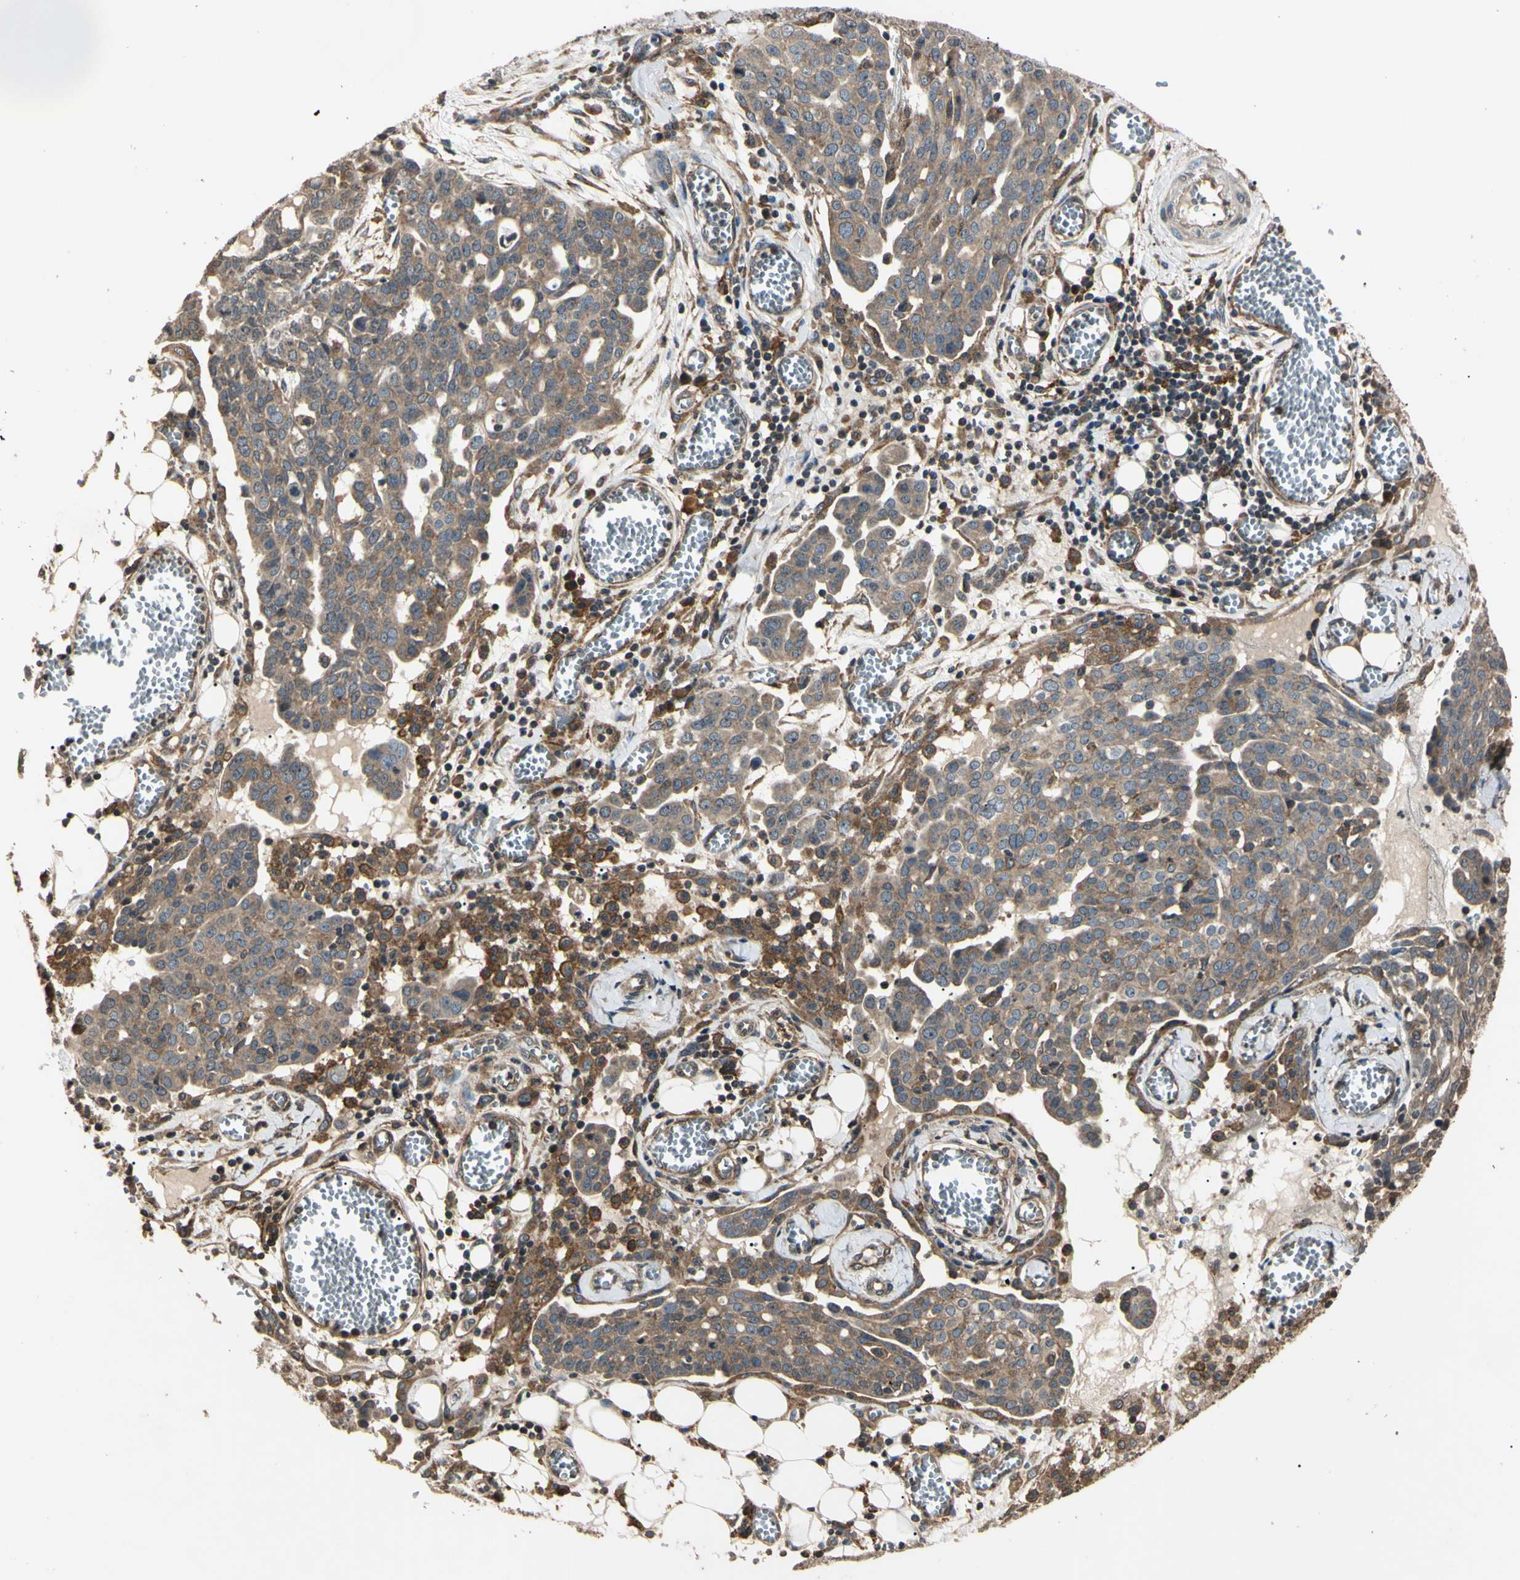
{"staining": {"intensity": "weak", "quantity": ">75%", "location": "cytoplasmic/membranous"}, "tissue": "ovarian cancer", "cell_type": "Tumor cells", "image_type": "cancer", "snomed": [{"axis": "morphology", "description": "Cystadenocarcinoma, serous, NOS"}, {"axis": "topography", "description": "Soft tissue"}, {"axis": "topography", "description": "Ovary"}], "caption": "Immunohistochemistry micrograph of neoplastic tissue: human ovarian cancer stained using immunohistochemistry (IHC) exhibits low levels of weak protein expression localized specifically in the cytoplasmic/membranous of tumor cells, appearing as a cytoplasmic/membranous brown color.", "gene": "EPN1", "patient": {"sex": "female", "age": 57}}